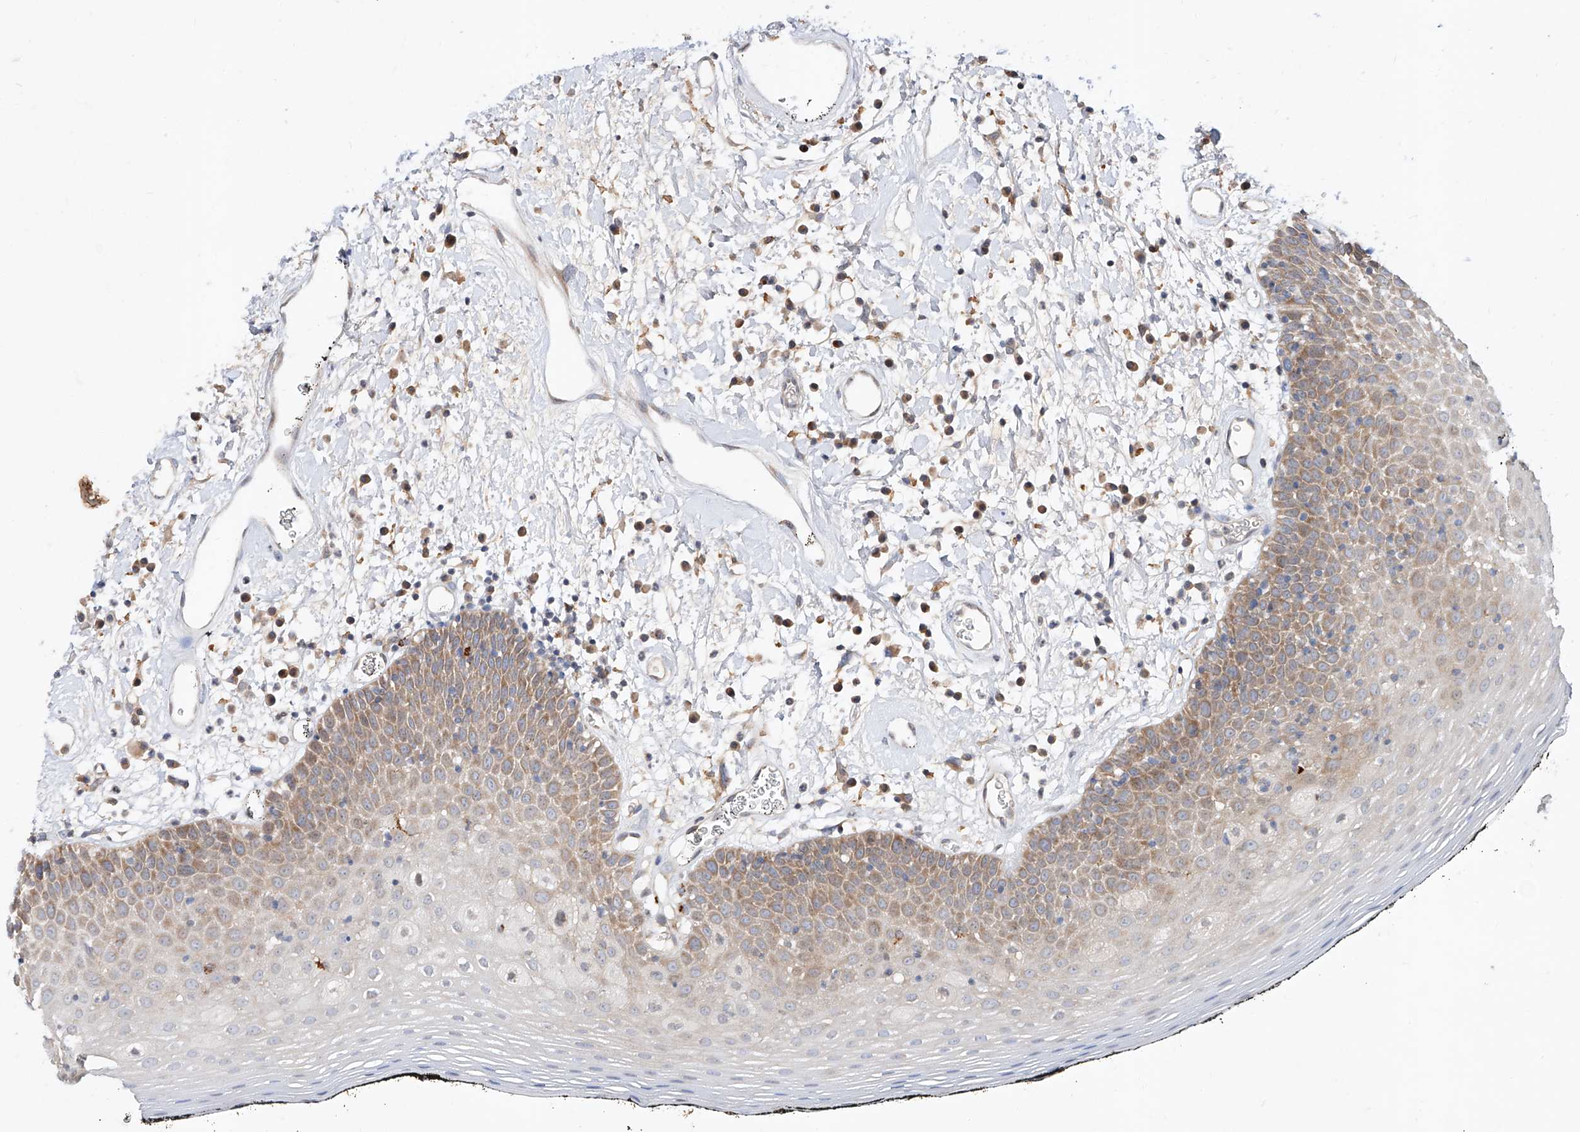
{"staining": {"intensity": "moderate", "quantity": "25%-75%", "location": "cytoplasmic/membranous"}, "tissue": "oral mucosa", "cell_type": "Squamous epithelial cells", "image_type": "normal", "snomed": [{"axis": "morphology", "description": "Normal tissue, NOS"}, {"axis": "topography", "description": "Oral tissue"}], "caption": "A medium amount of moderate cytoplasmic/membranous expression is appreciated in about 25%-75% of squamous epithelial cells in unremarkable oral mucosa. (IHC, brightfield microscopy, high magnification).", "gene": "DIRAS3", "patient": {"sex": "male", "age": 74}}